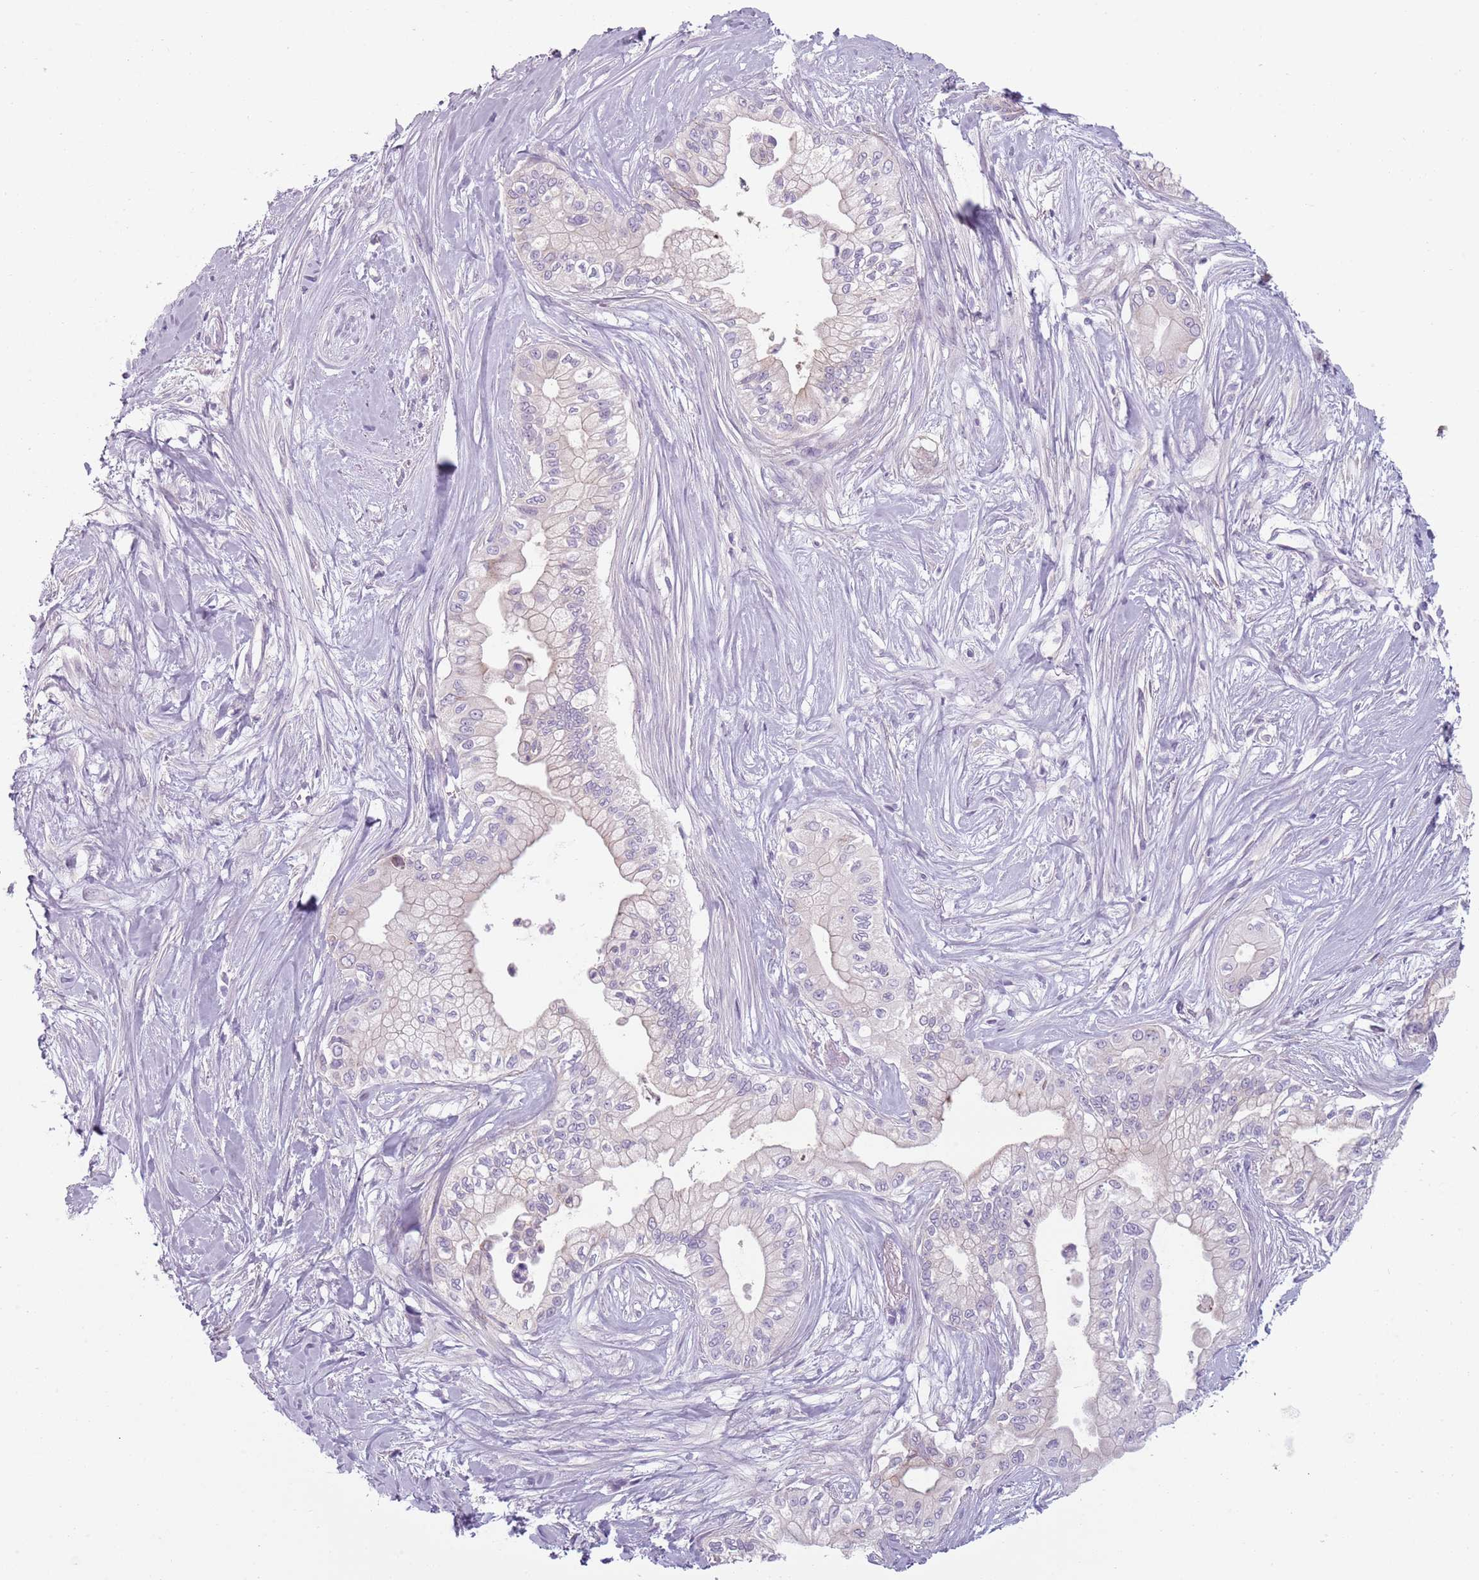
{"staining": {"intensity": "negative", "quantity": "none", "location": "none"}, "tissue": "pancreatic cancer", "cell_type": "Tumor cells", "image_type": "cancer", "snomed": [{"axis": "morphology", "description": "Adenocarcinoma, NOS"}, {"axis": "topography", "description": "Pancreas"}], "caption": "Tumor cells are negative for brown protein staining in pancreatic adenocarcinoma.", "gene": "MEGF8", "patient": {"sex": "male", "age": 78}}